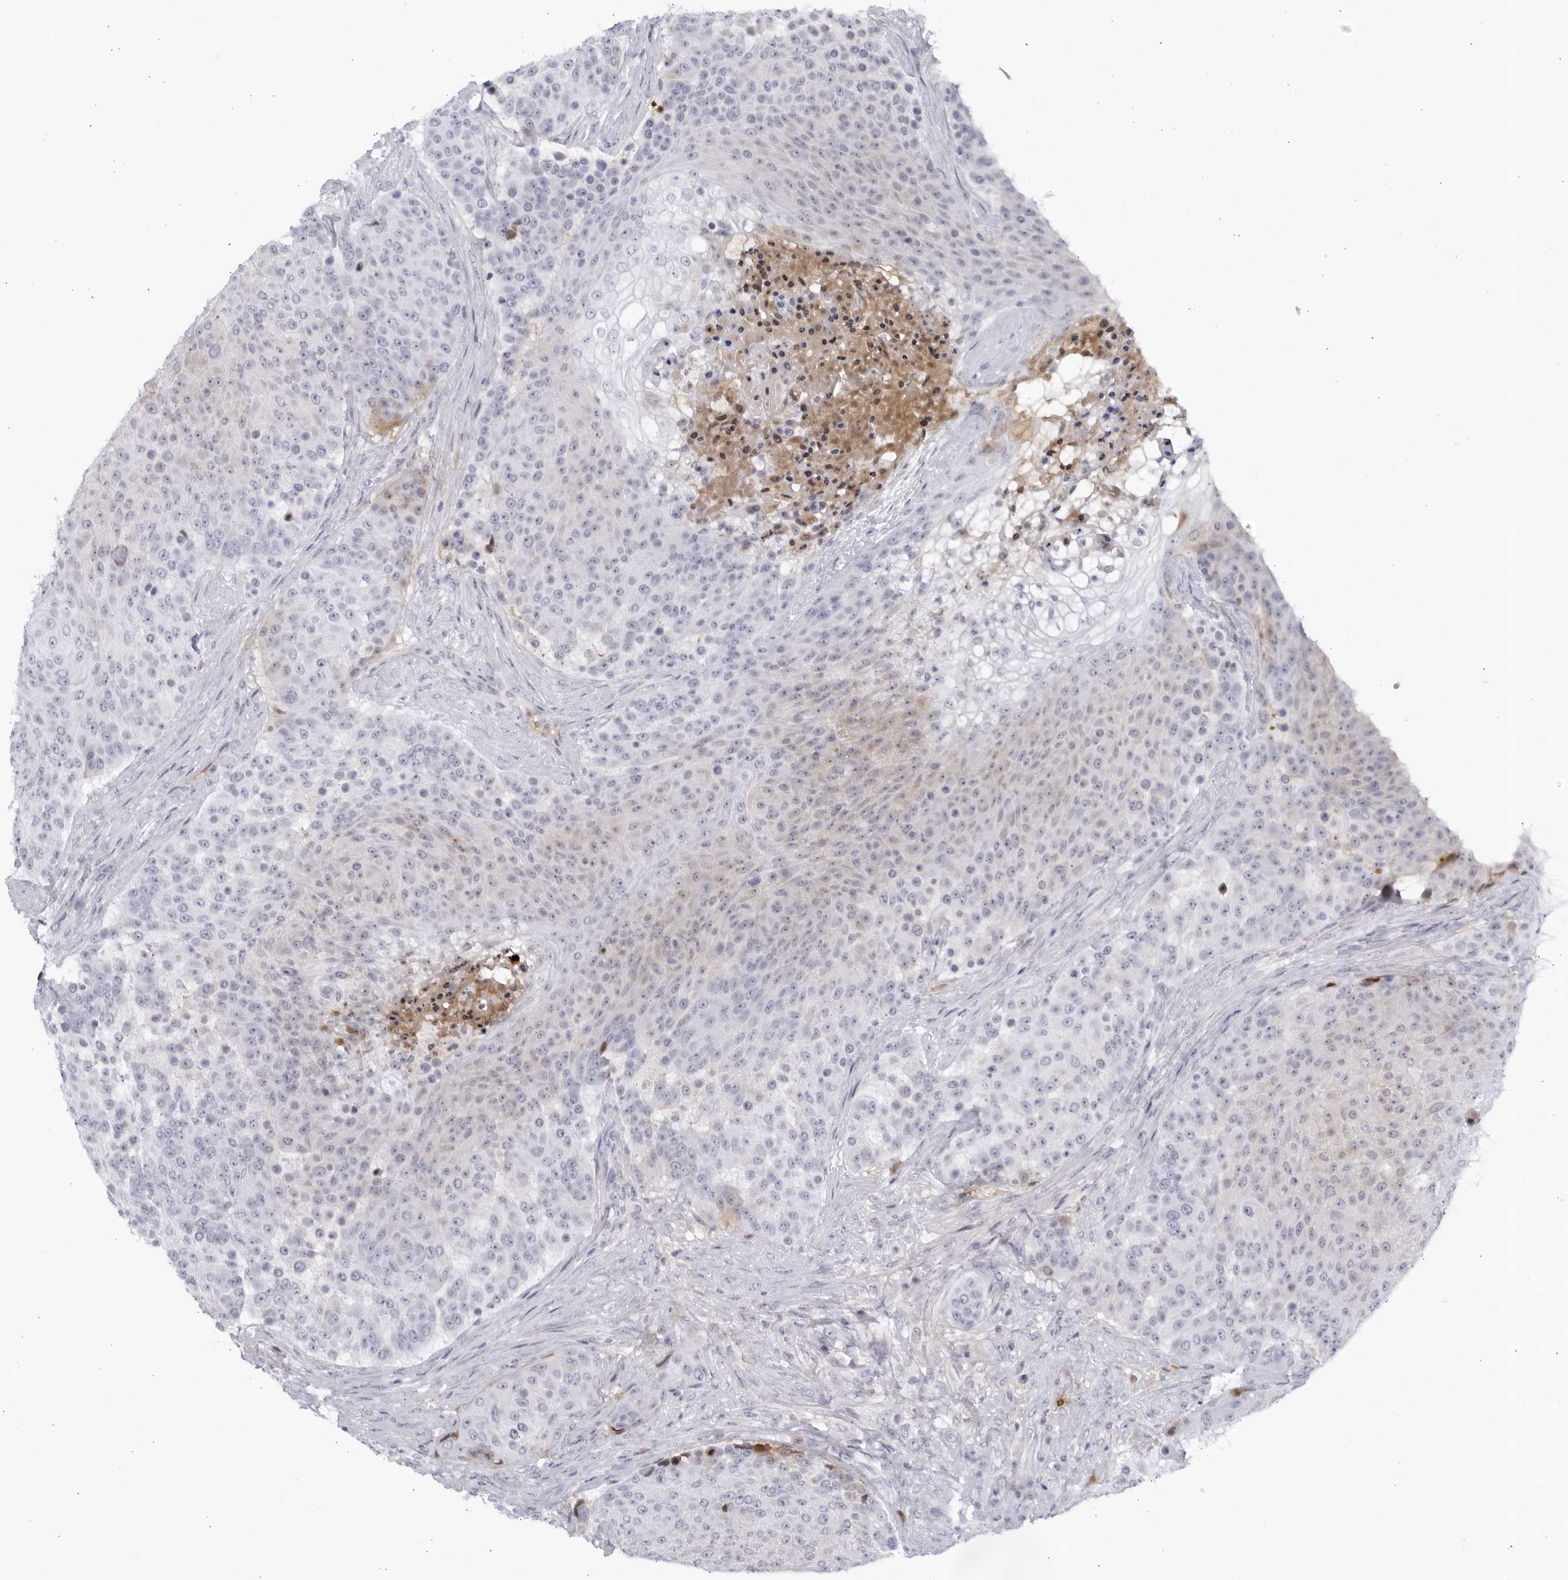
{"staining": {"intensity": "negative", "quantity": "none", "location": "none"}, "tissue": "urothelial cancer", "cell_type": "Tumor cells", "image_type": "cancer", "snomed": [{"axis": "morphology", "description": "Urothelial carcinoma, High grade"}, {"axis": "topography", "description": "Urinary bladder"}], "caption": "Protein analysis of high-grade urothelial carcinoma demonstrates no significant staining in tumor cells. (DAB (3,3'-diaminobenzidine) immunohistochemistry with hematoxylin counter stain).", "gene": "CNBD1", "patient": {"sex": "female", "age": 63}}